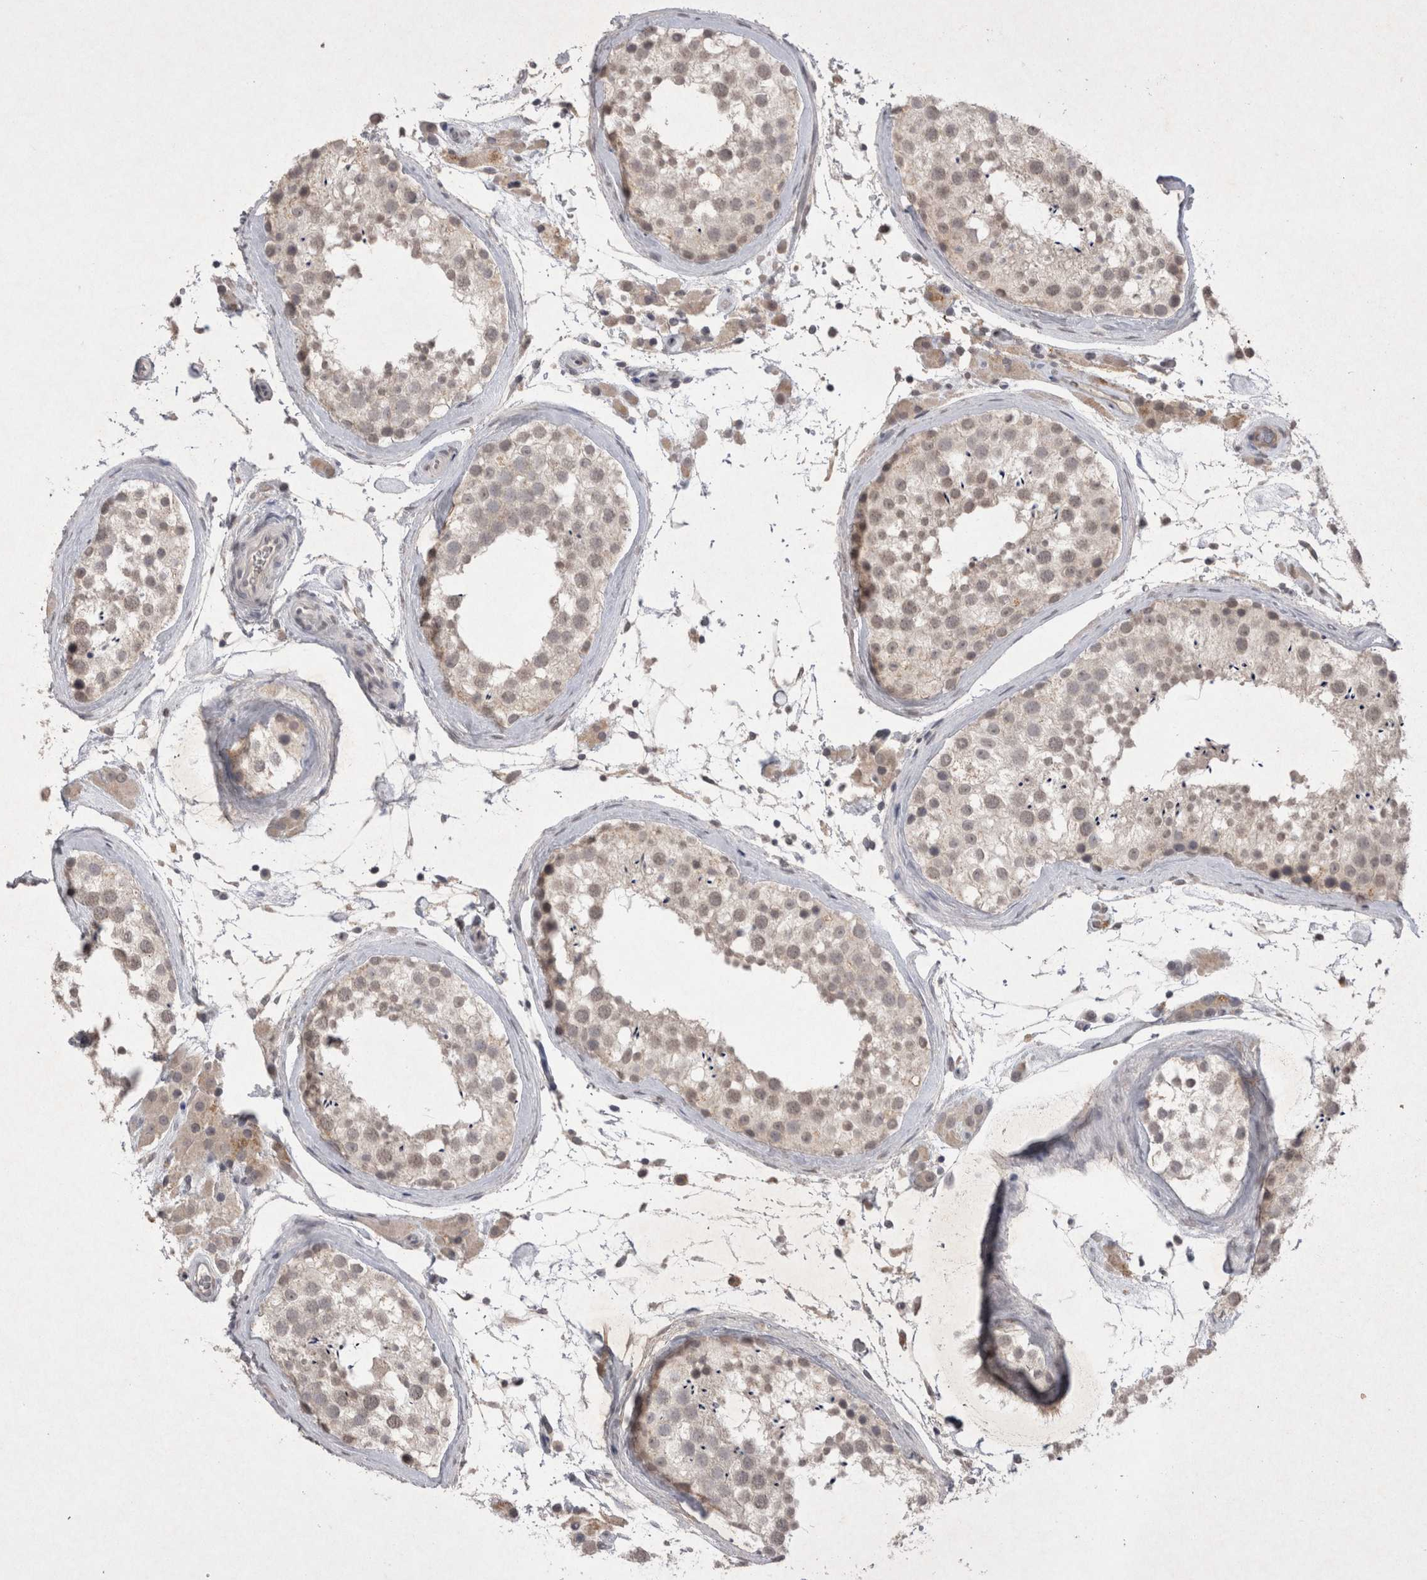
{"staining": {"intensity": "negative", "quantity": "none", "location": "none"}, "tissue": "testis", "cell_type": "Cells in seminiferous ducts", "image_type": "normal", "snomed": [{"axis": "morphology", "description": "Normal tissue, NOS"}, {"axis": "topography", "description": "Testis"}], "caption": "Human testis stained for a protein using immunohistochemistry reveals no expression in cells in seminiferous ducts.", "gene": "LYVE1", "patient": {"sex": "male", "age": 46}}